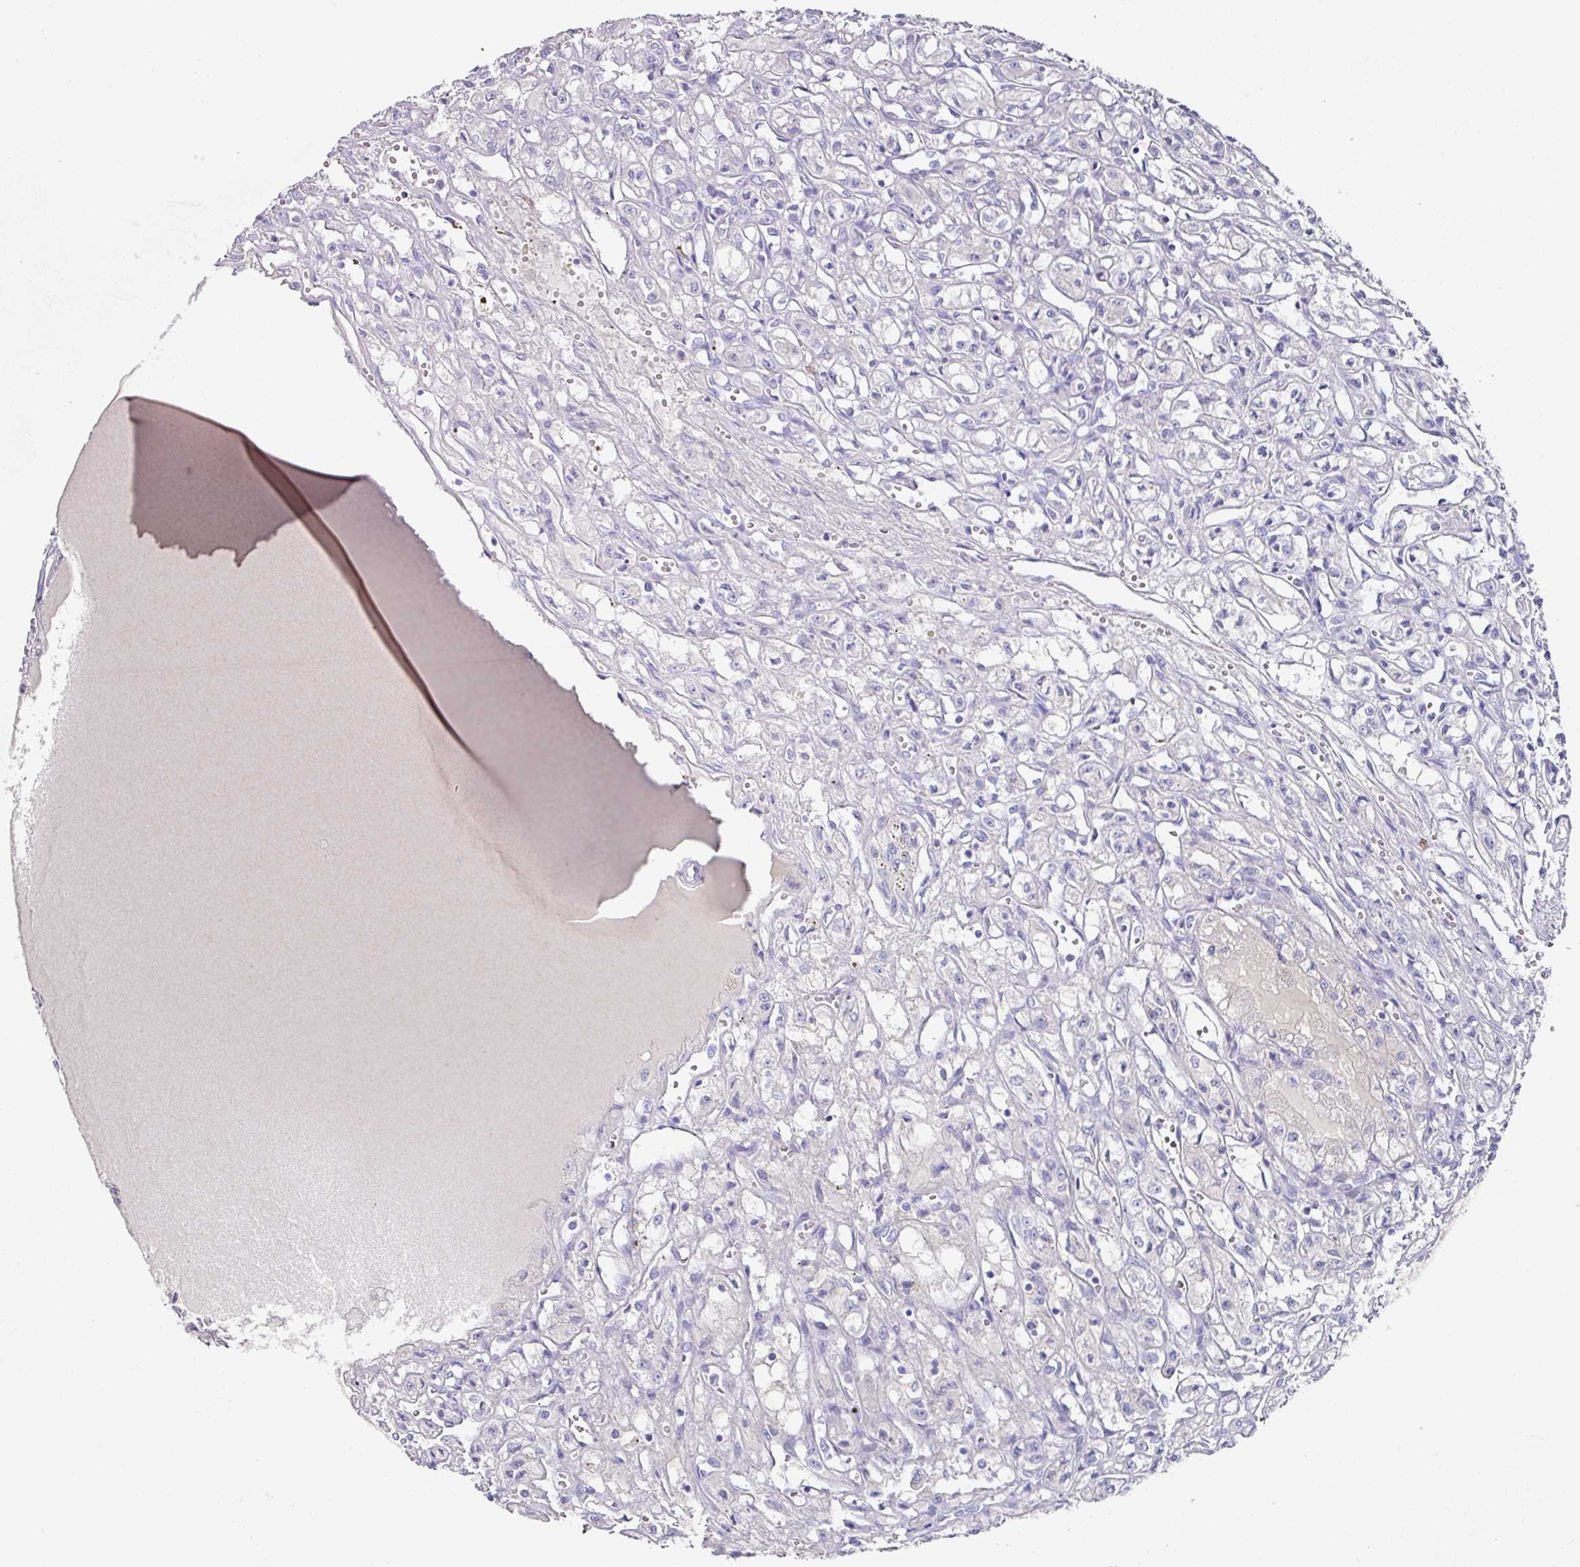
{"staining": {"intensity": "negative", "quantity": "none", "location": "none"}, "tissue": "renal cancer", "cell_type": "Tumor cells", "image_type": "cancer", "snomed": [{"axis": "morphology", "description": "Adenocarcinoma, NOS"}, {"axis": "topography", "description": "Kidney"}], "caption": "Human renal cancer (adenocarcinoma) stained for a protein using IHC displays no expression in tumor cells.", "gene": "TARM1", "patient": {"sex": "male", "age": 56}}